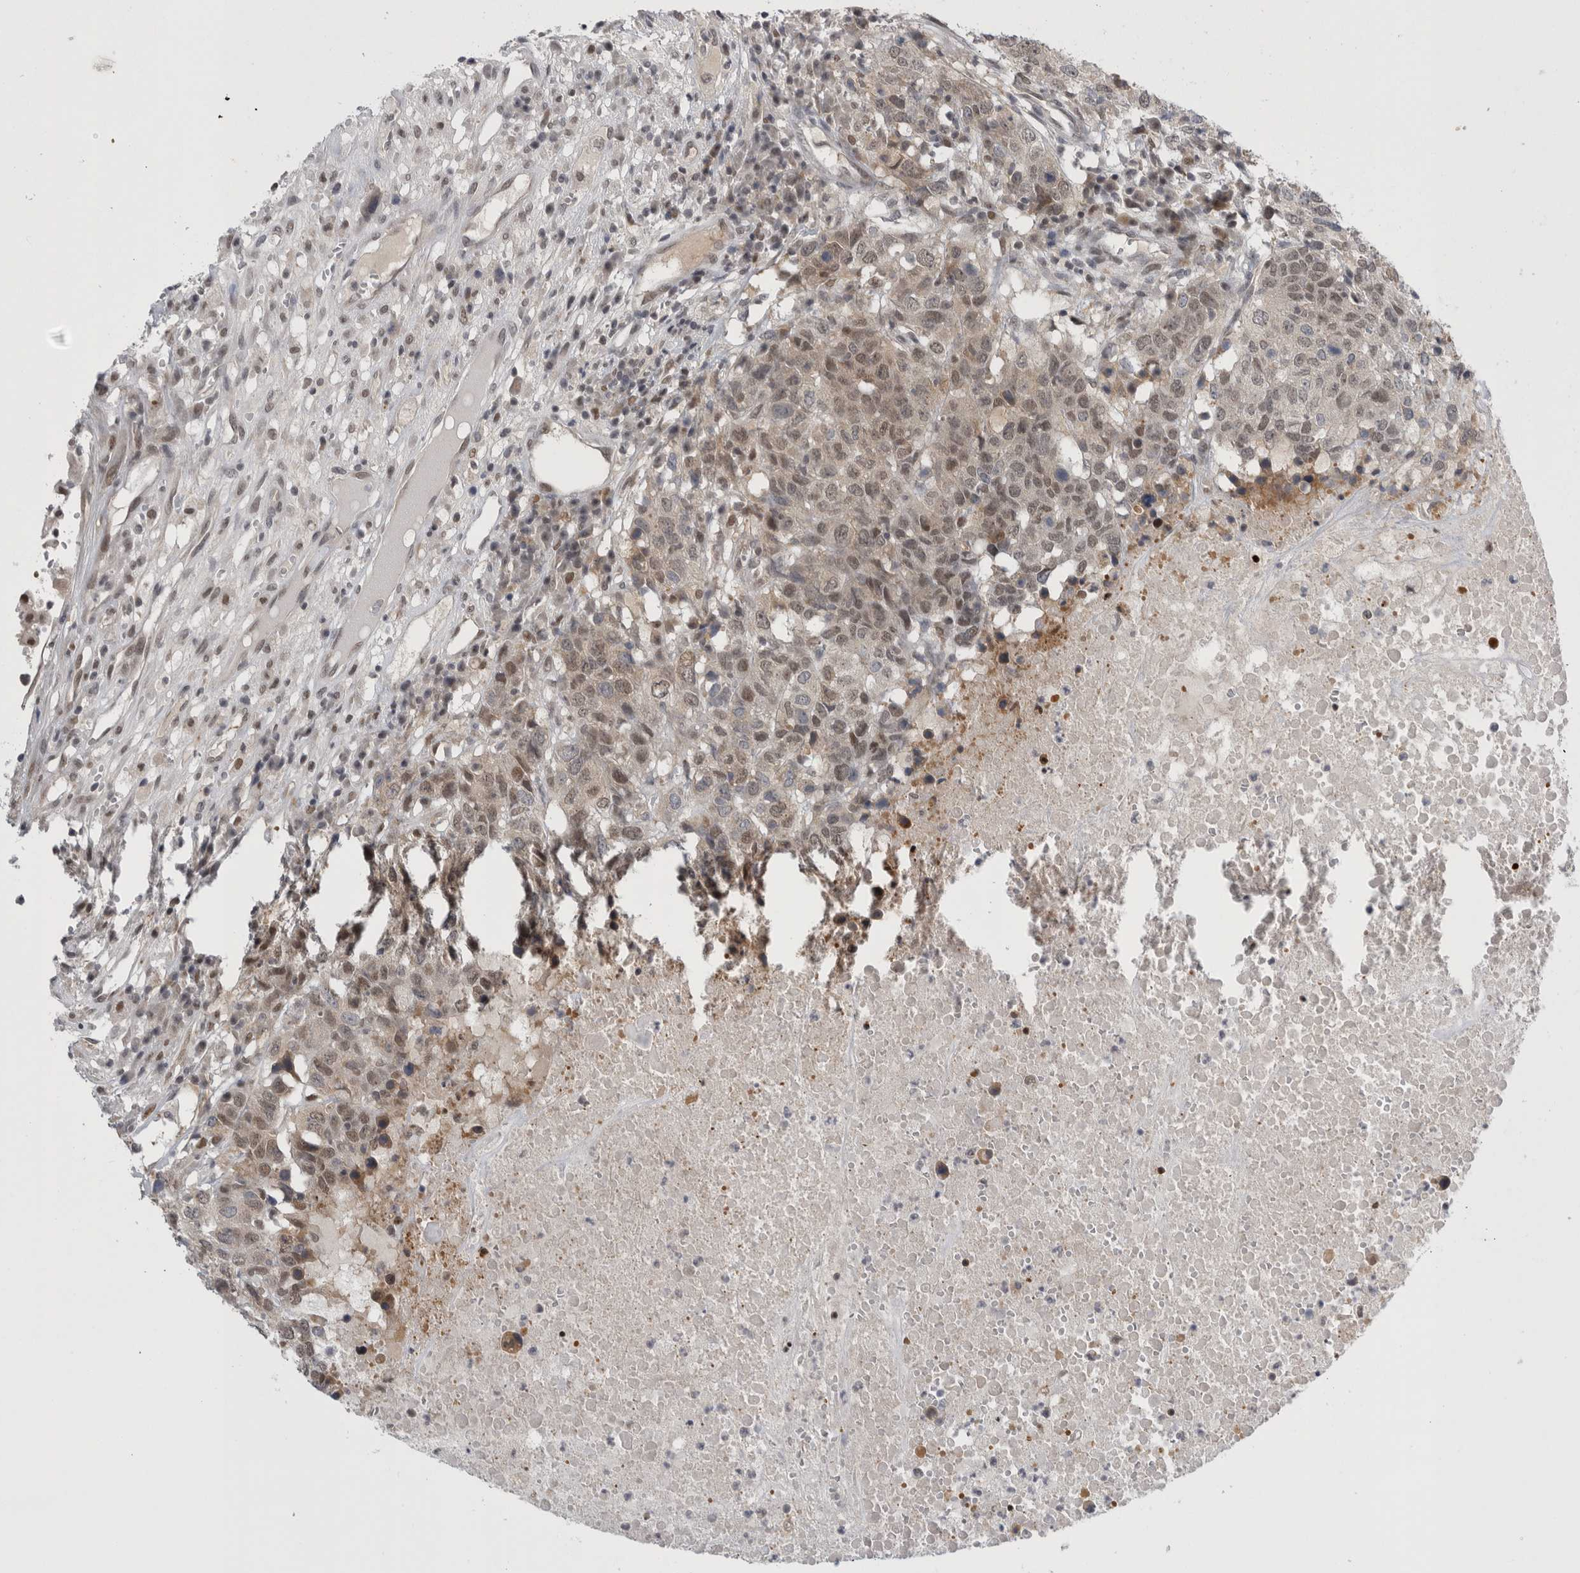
{"staining": {"intensity": "weak", "quantity": ">75%", "location": "cytoplasmic/membranous,nuclear"}, "tissue": "head and neck cancer", "cell_type": "Tumor cells", "image_type": "cancer", "snomed": [{"axis": "morphology", "description": "Squamous cell carcinoma, NOS"}, {"axis": "topography", "description": "Head-Neck"}], "caption": "IHC of human head and neck cancer (squamous cell carcinoma) shows low levels of weak cytoplasmic/membranous and nuclear positivity in about >75% of tumor cells.", "gene": "PSMB2", "patient": {"sex": "male", "age": 66}}